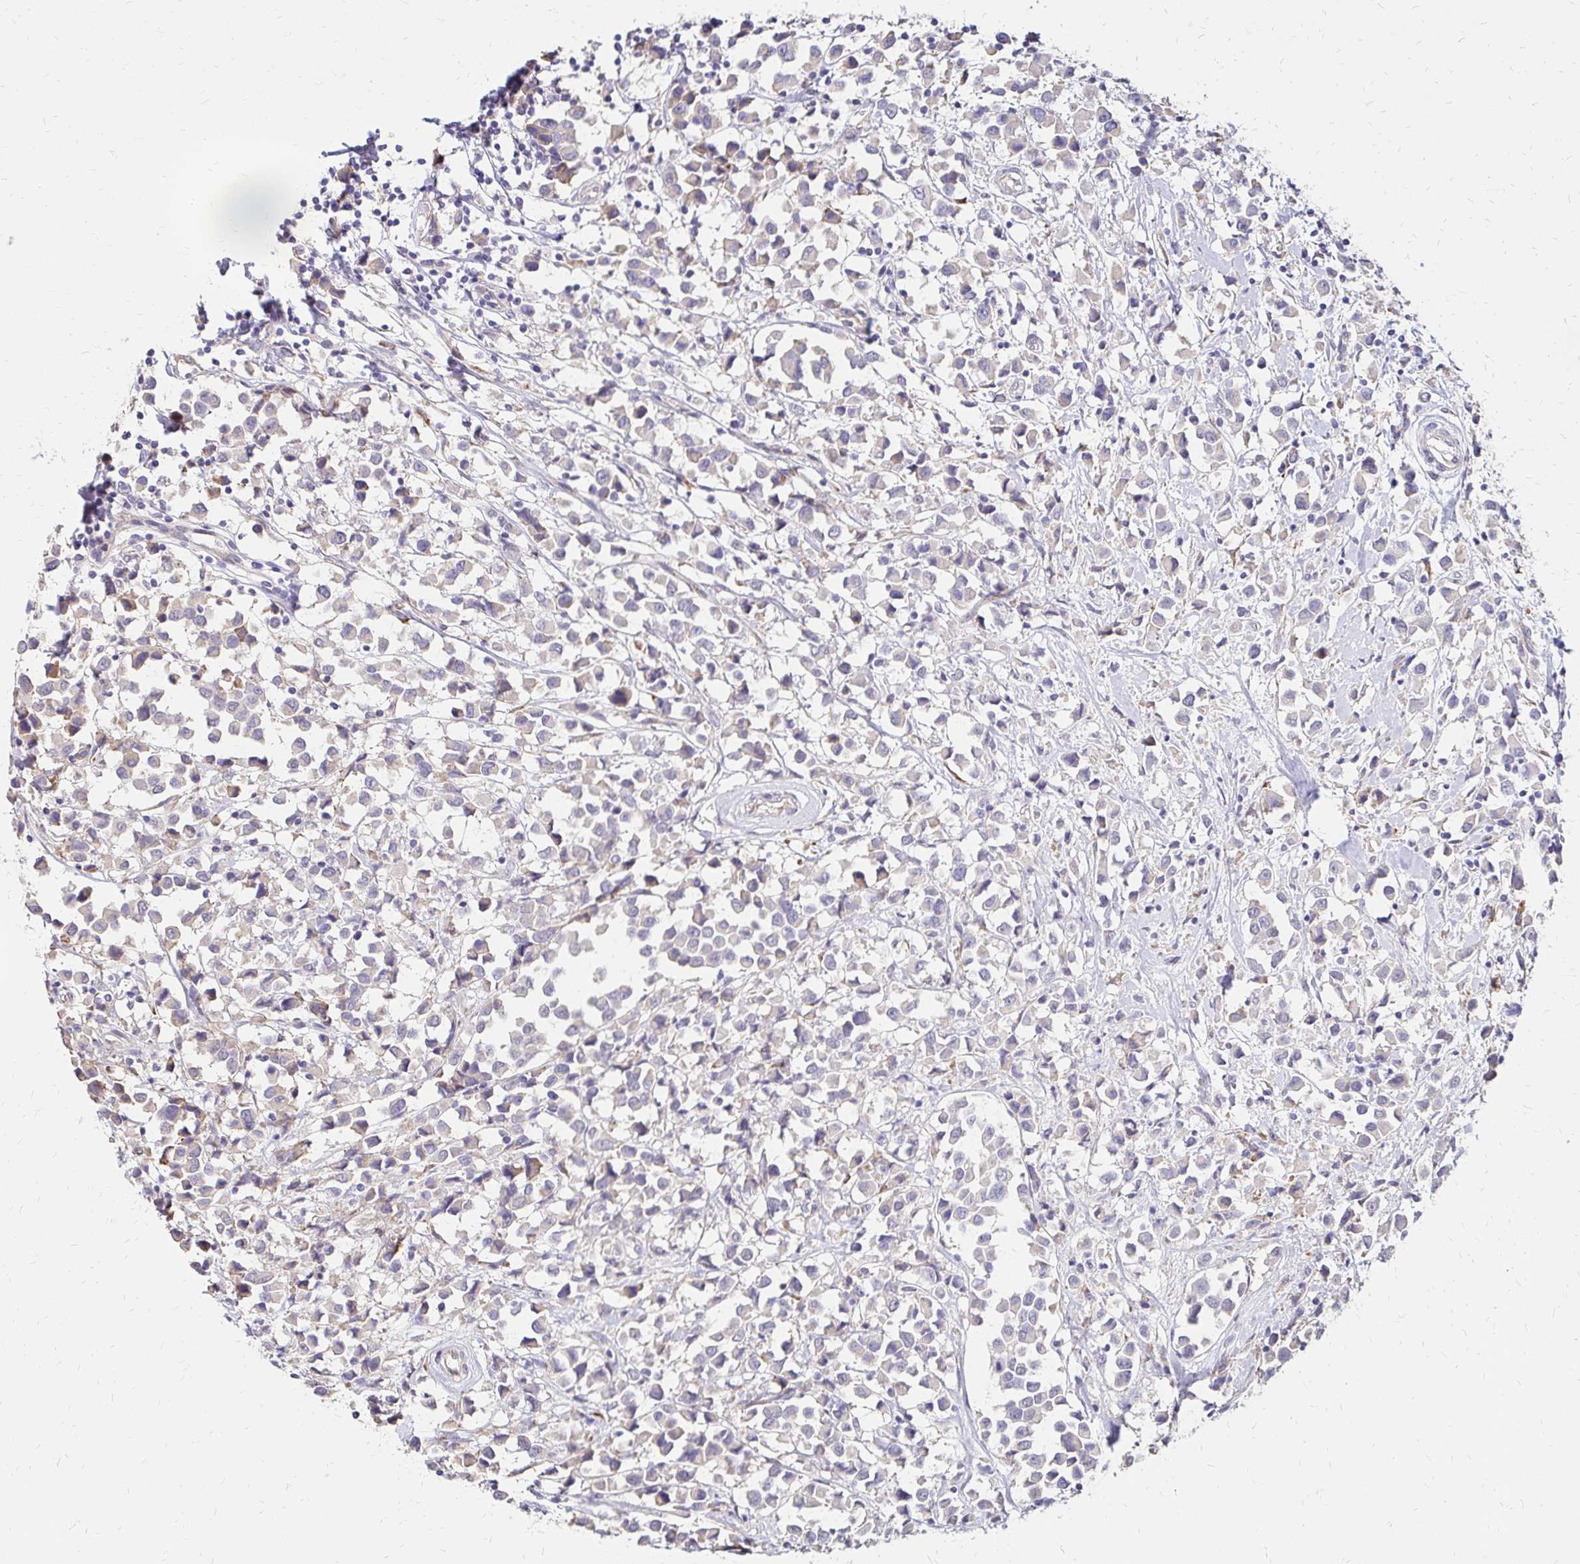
{"staining": {"intensity": "negative", "quantity": "none", "location": "none"}, "tissue": "breast cancer", "cell_type": "Tumor cells", "image_type": "cancer", "snomed": [{"axis": "morphology", "description": "Duct carcinoma"}, {"axis": "topography", "description": "Breast"}], "caption": "Immunohistochemistry (IHC) of breast cancer (infiltrating ductal carcinoma) shows no staining in tumor cells.", "gene": "PRIMA1", "patient": {"sex": "female", "age": 61}}